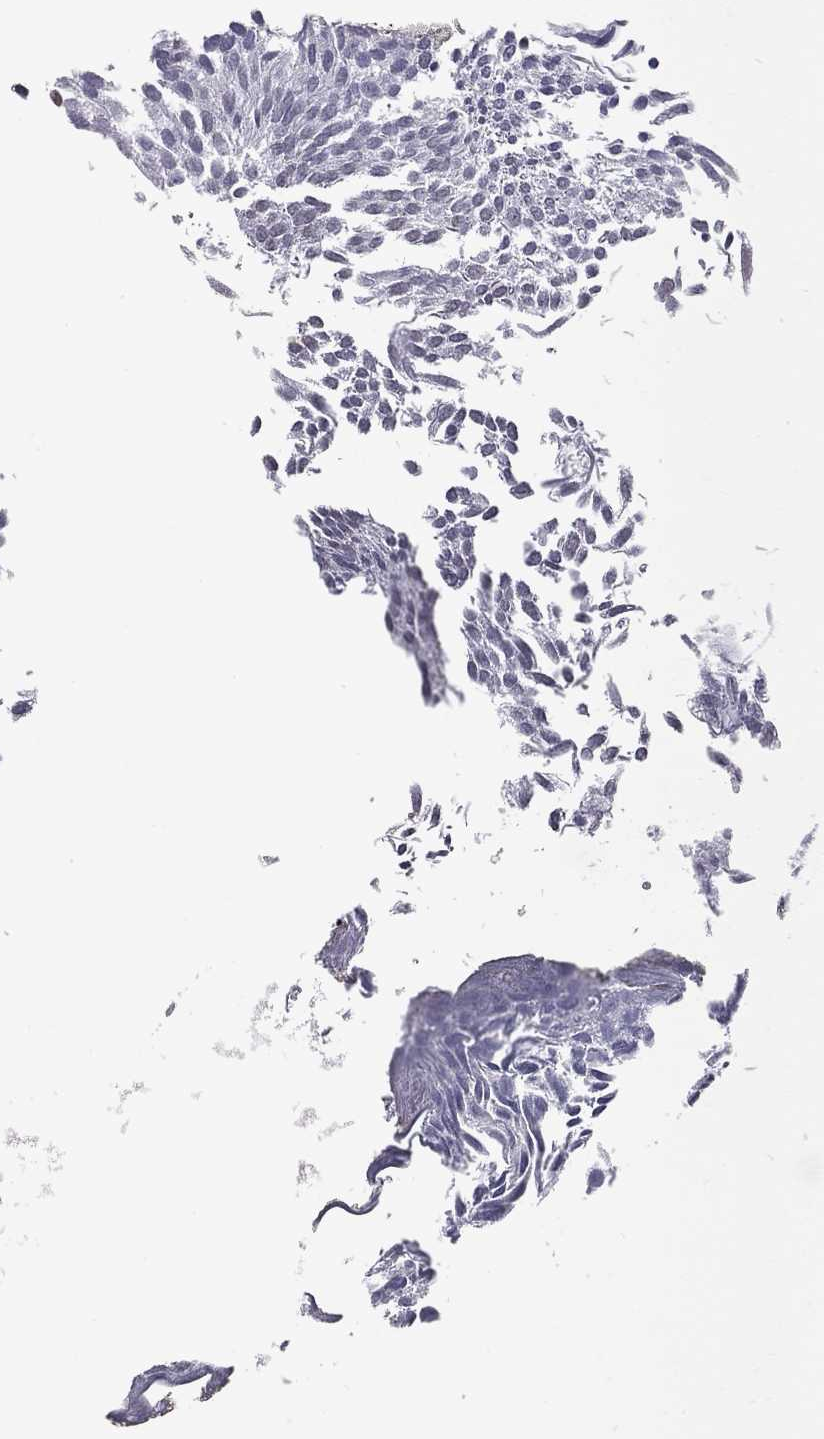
{"staining": {"intensity": "negative", "quantity": "none", "location": "none"}, "tissue": "urothelial cancer", "cell_type": "Tumor cells", "image_type": "cancer", "snomed": [{"axis": "morphology", "description": "Urothelial carcinoma, Low grade"}, {"axis": "topography", "description": "Urinary bladder"}], "caption": "Urothelial carcinoma (low-grade) was stained to show a protein in brown. There is no significant positivity in tumor cells.", "gene": "ZBTB47", "patient": {"sex": "male", "age": 63}}